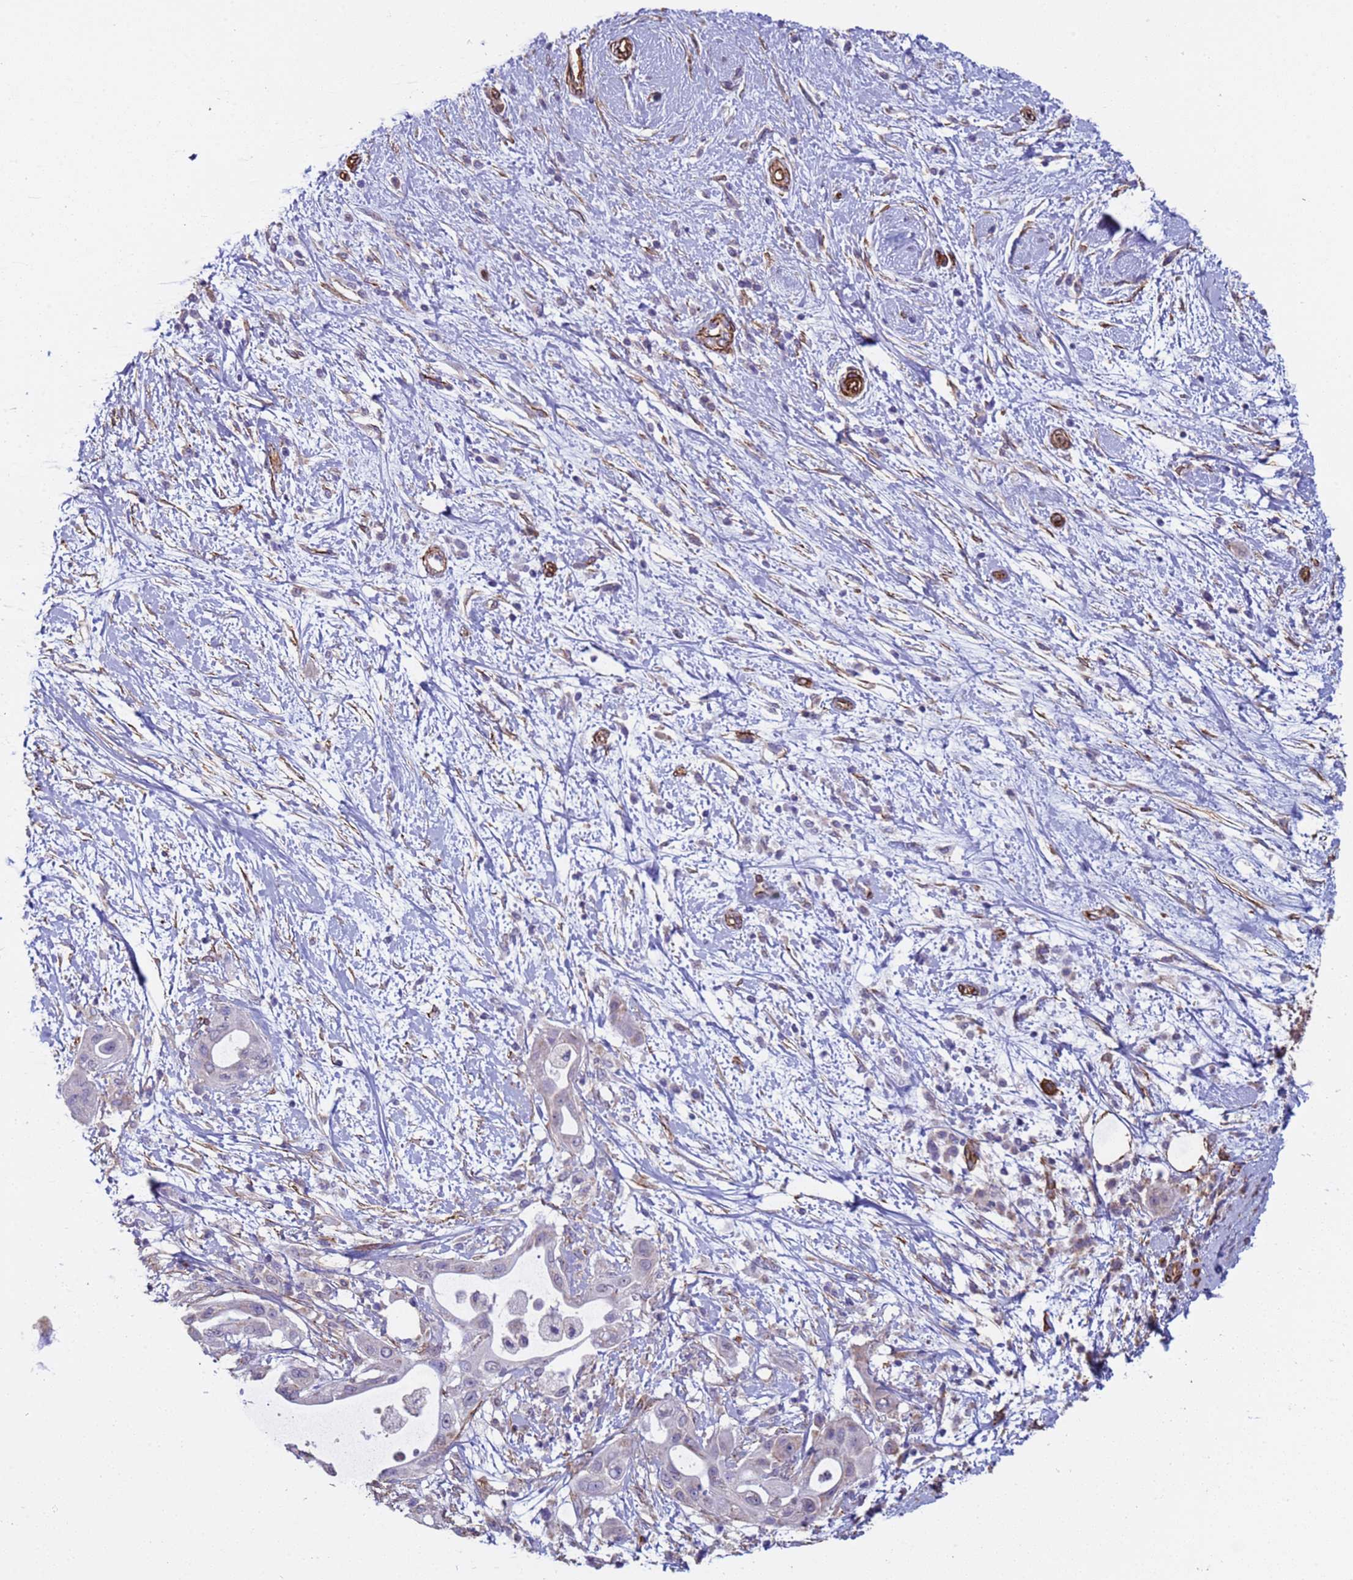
{"staining": {"intensity": "negative", "quantity": "none", "location": "none"}, "tissue": "pancreatic cancer", "cell_type": "Tumor cells", "image_type": "cancer", "snomed": [{"axis": "morphology", "description": "Adenocarcinoma, NOS"}, {"axis": "topography", "description": "Pancreas"}], "caption": "Immunohistochemistry image of human pancreatic cancer stained for a protein (brown), which exhibits no positivity in tumor cells.", "gene": "GASK1A", "patient": {"sex": "male", "age": 68}}